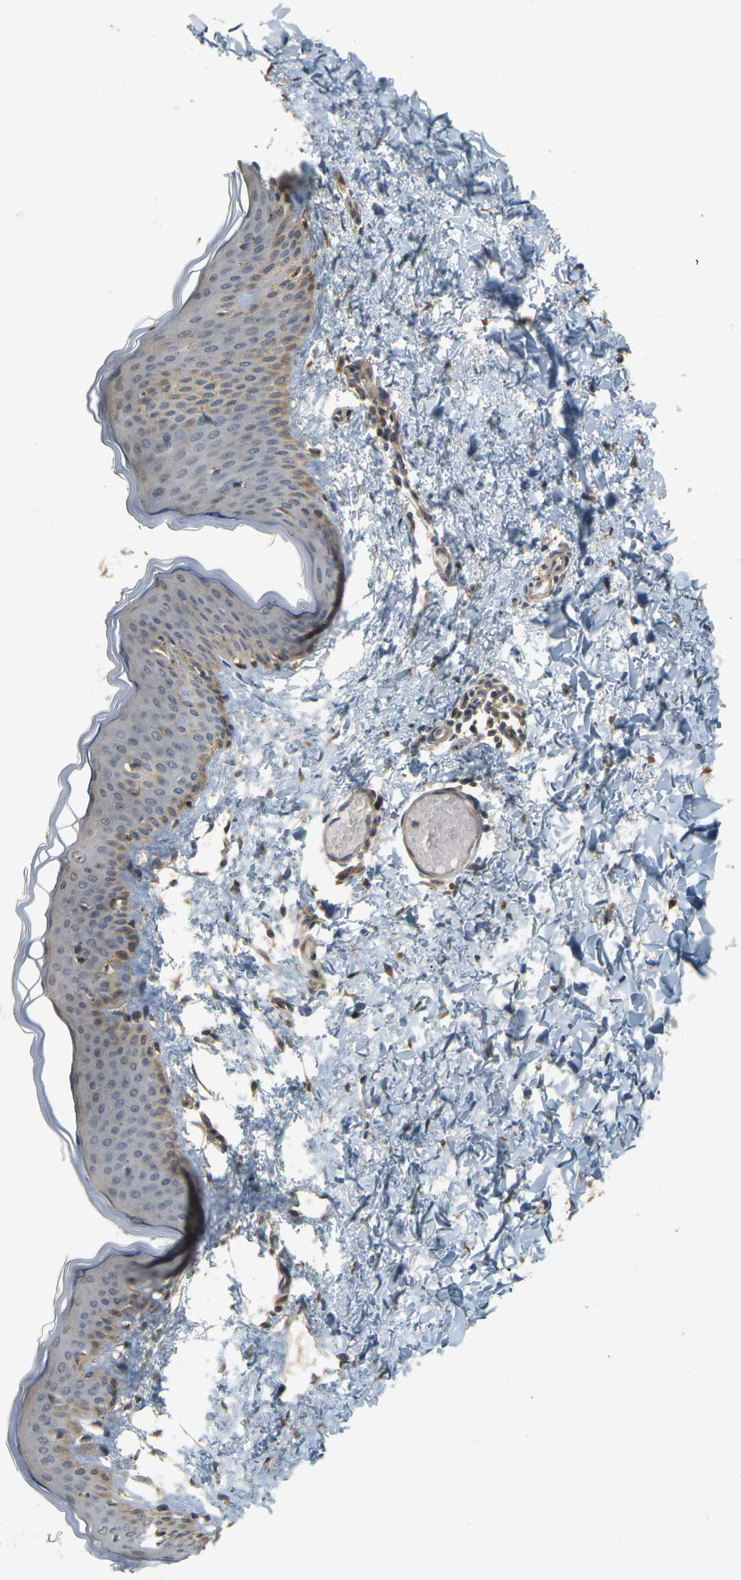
{"staining": {"intensity": "negative", "quantity": "none", "location": "none"}, "tissue": "skin", "cell_type": "Fibroblasts", "image_type": "normal", "snomed": [{"axis": "morphology", "description": "Normal tissue, NOS"}, {"axis": "topography", "description": "Skin"}], "caption": "Immunohistochemistry (IHC) of benign skin reveals no staining in fibroblasts. Nuclei are stained in blue.", "gene": "GDAP1", "patient": {"sex": "female", "age": 17}}